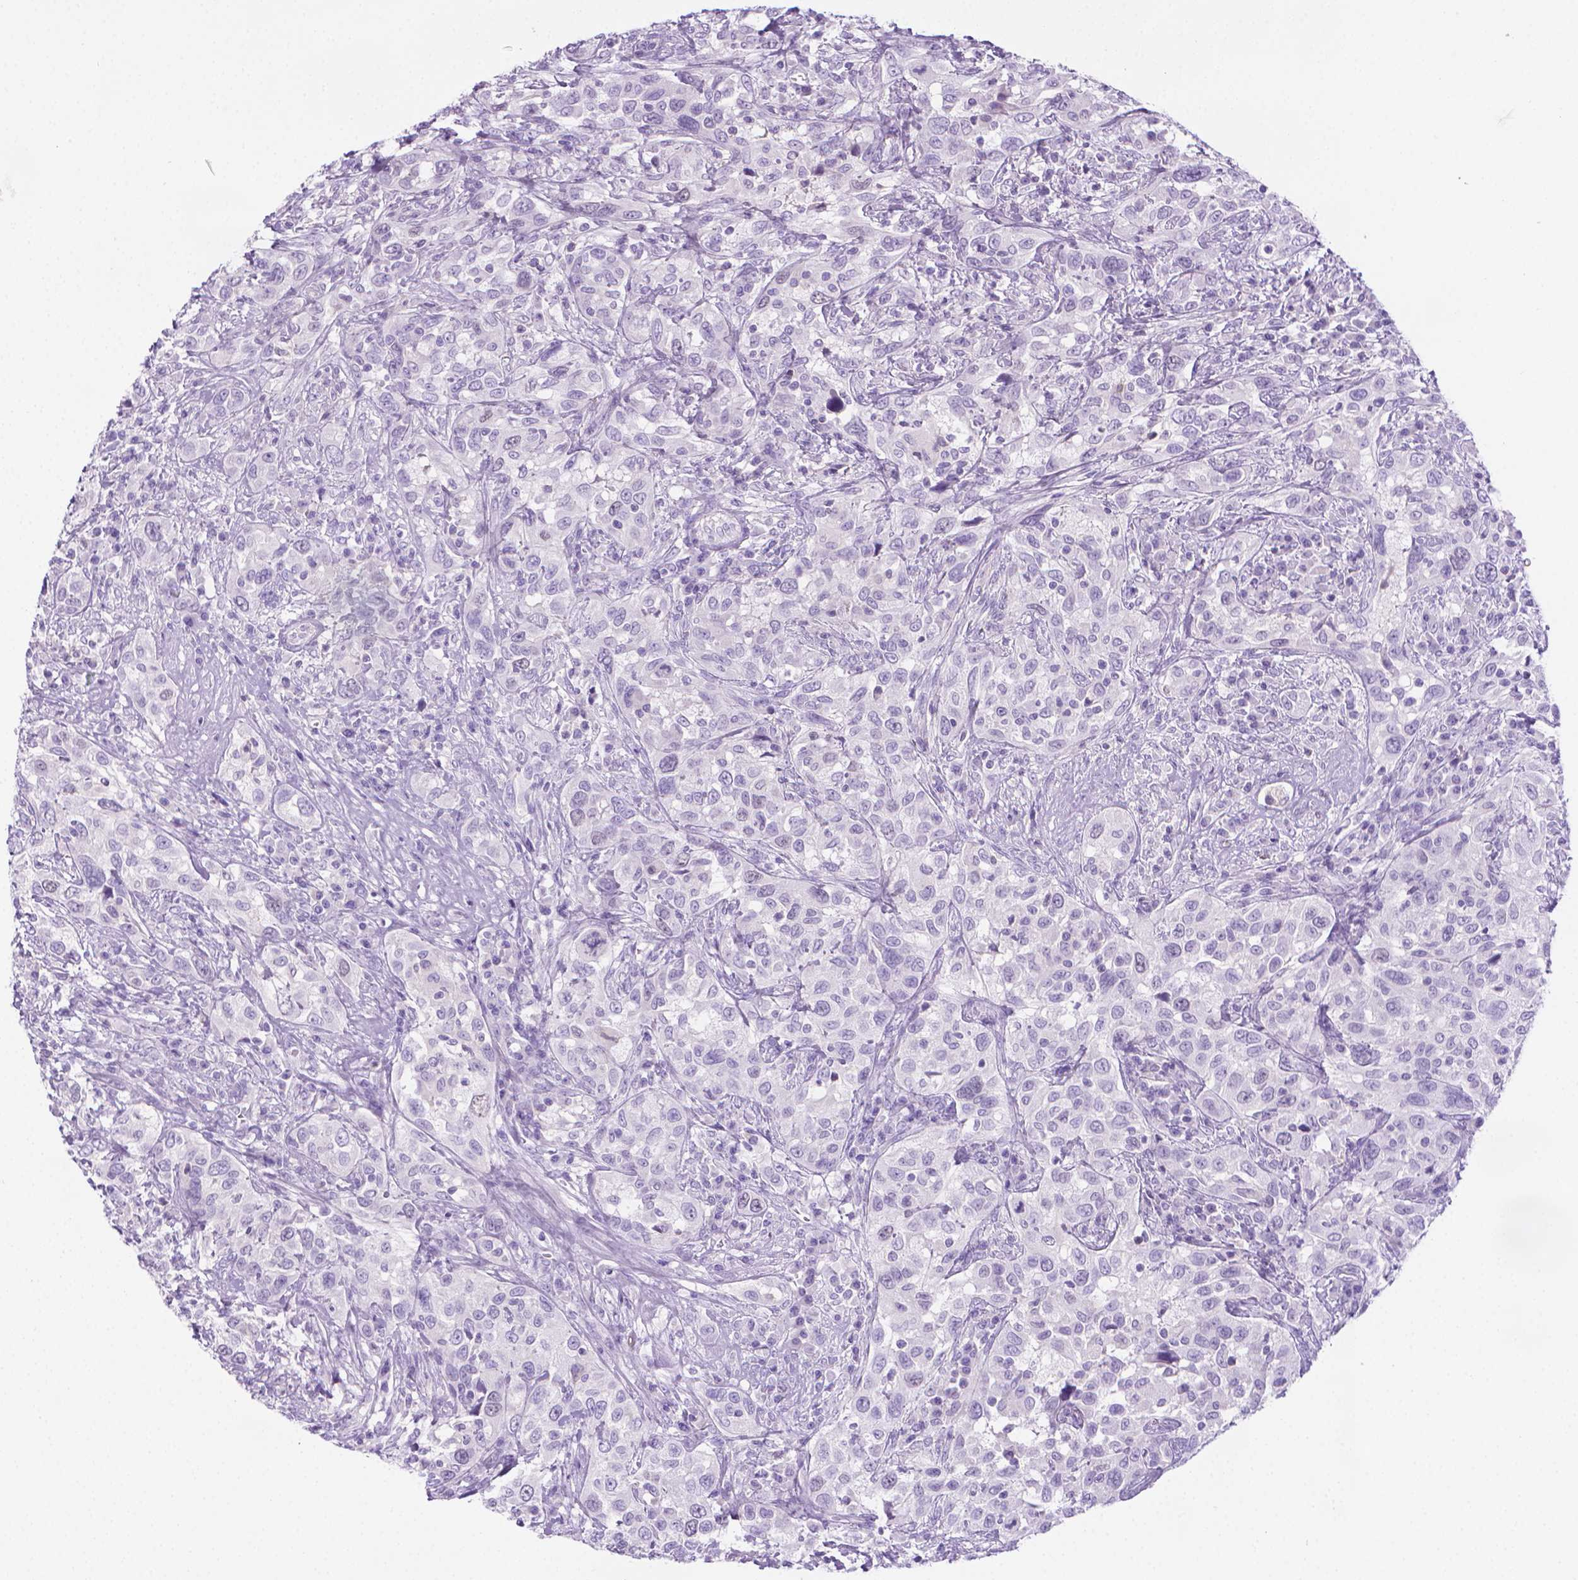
{"staining": {"intensity": "negative", "quantity": "none", "location": "none"}, "tissue": "urothelial cancer", "cell_type": "Tumor cells", "image_type": "cancer", "snomed": [{"axis": "morphology", "description": "Urothelial carcinoma, NOS"}, {"axis": "morphology", "description": "Urothelial carcinoma, High grade"}, {"axis": "topography", "description": "Urinary bladder"}], "caption": "The histopathology image exhibits no significant expression in tumor cells of high-grade urothelial carcinoma.", "gene": "SPAG6", "patient": {"sex": "female", "age": 64}}